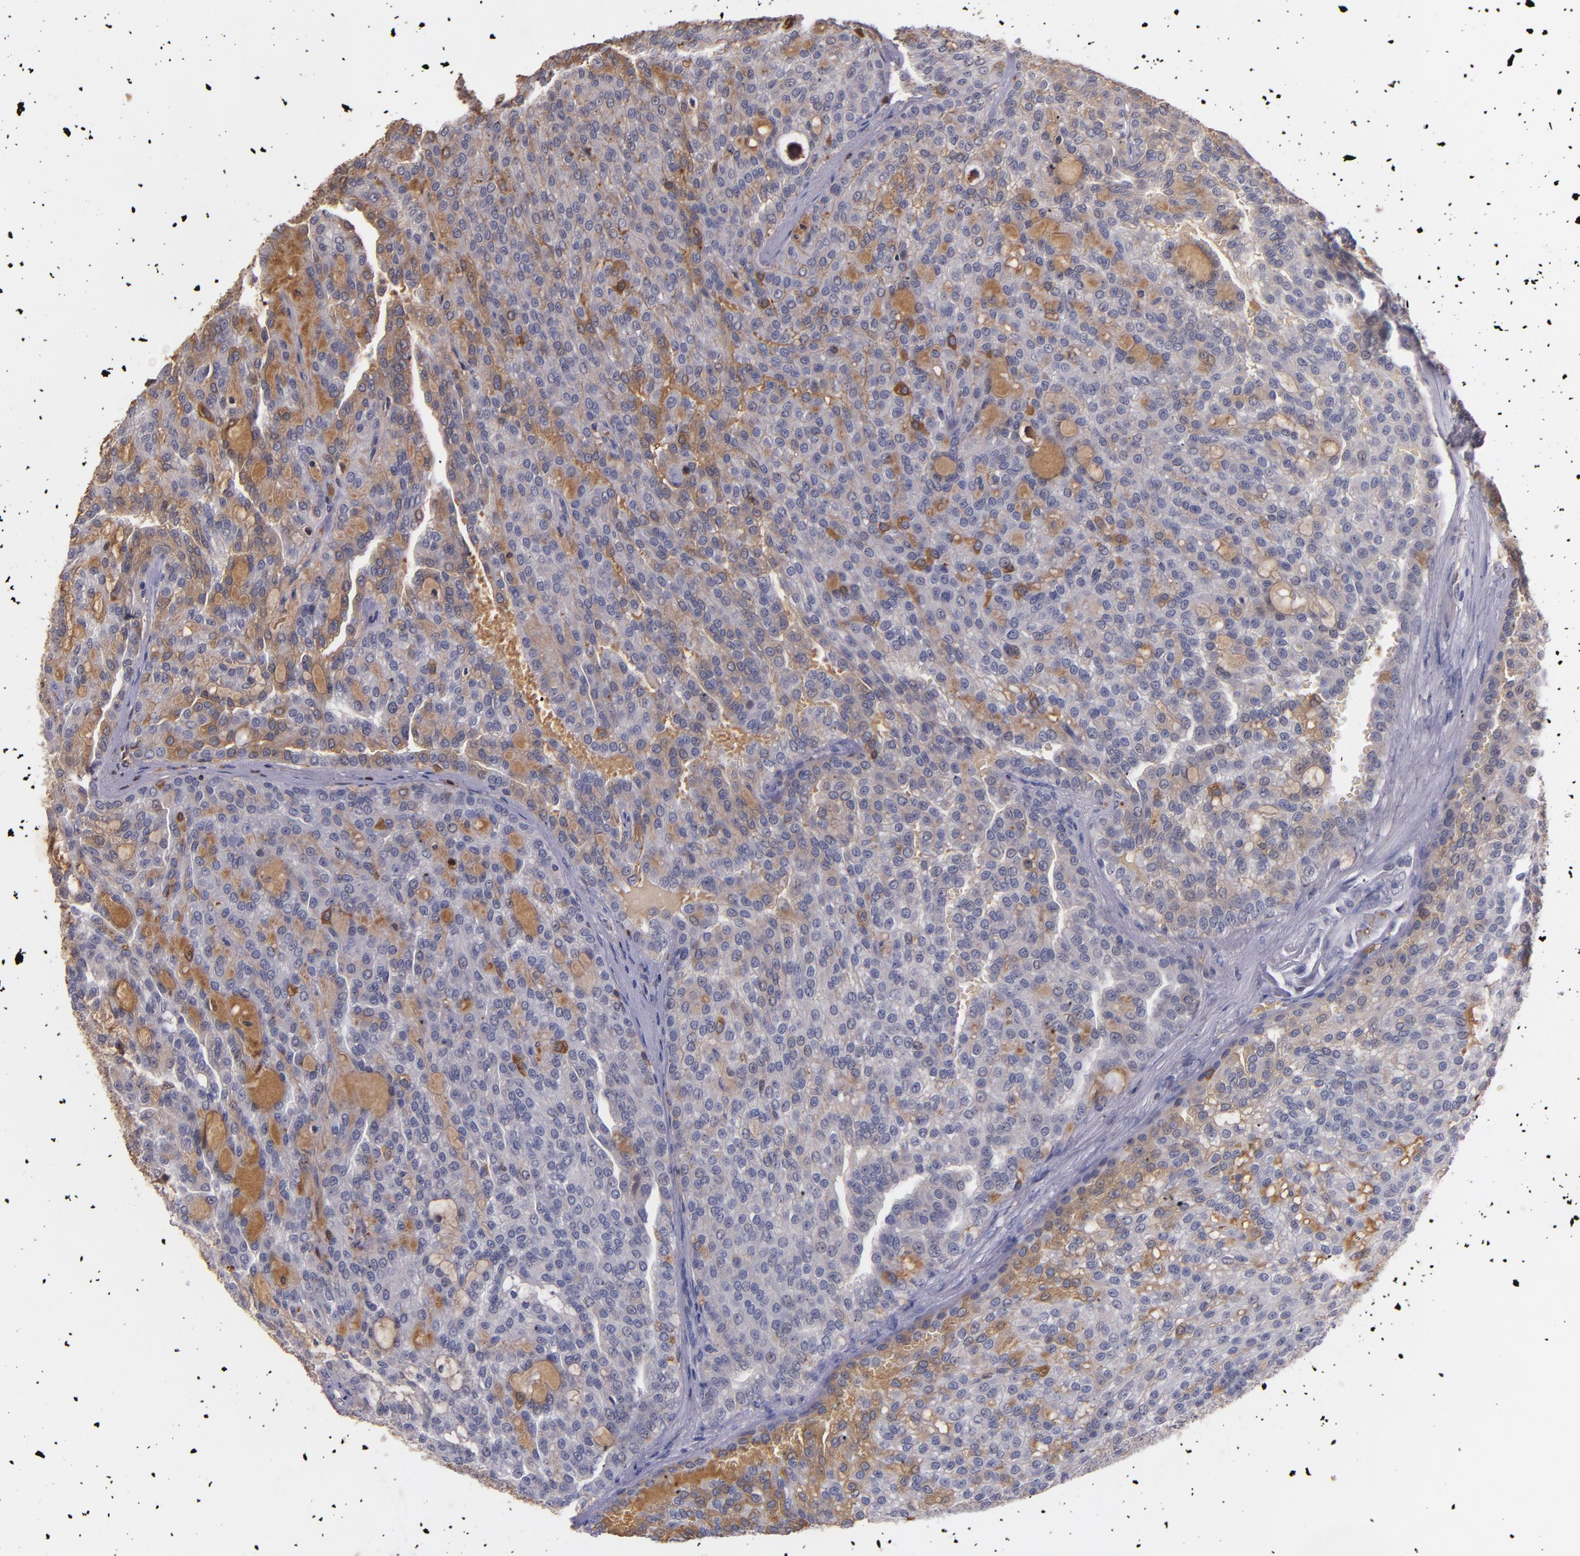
{"staining": {"intensity": "weak", "quantity": "25%-75%", "location": "cytoplasmic/membranous"}, "tissue": "renal cancer", "cell_type": "Tumor cells", "image_type": "cancer", "snomed": [{"axis": "morphology", "description": "Adenocarcinoma, NOS"}, {"axis": "topography", "description": "Kidney"}], "caption": "There is low levels of weak cytoplasmic/membranous positivity in tumor cells of renal cancer (adenocarcinoma), as demonstrated by immunohistochemical staining (brown color).", "gene": "PTS", "patient": {"sex": "male", "age": 63}}